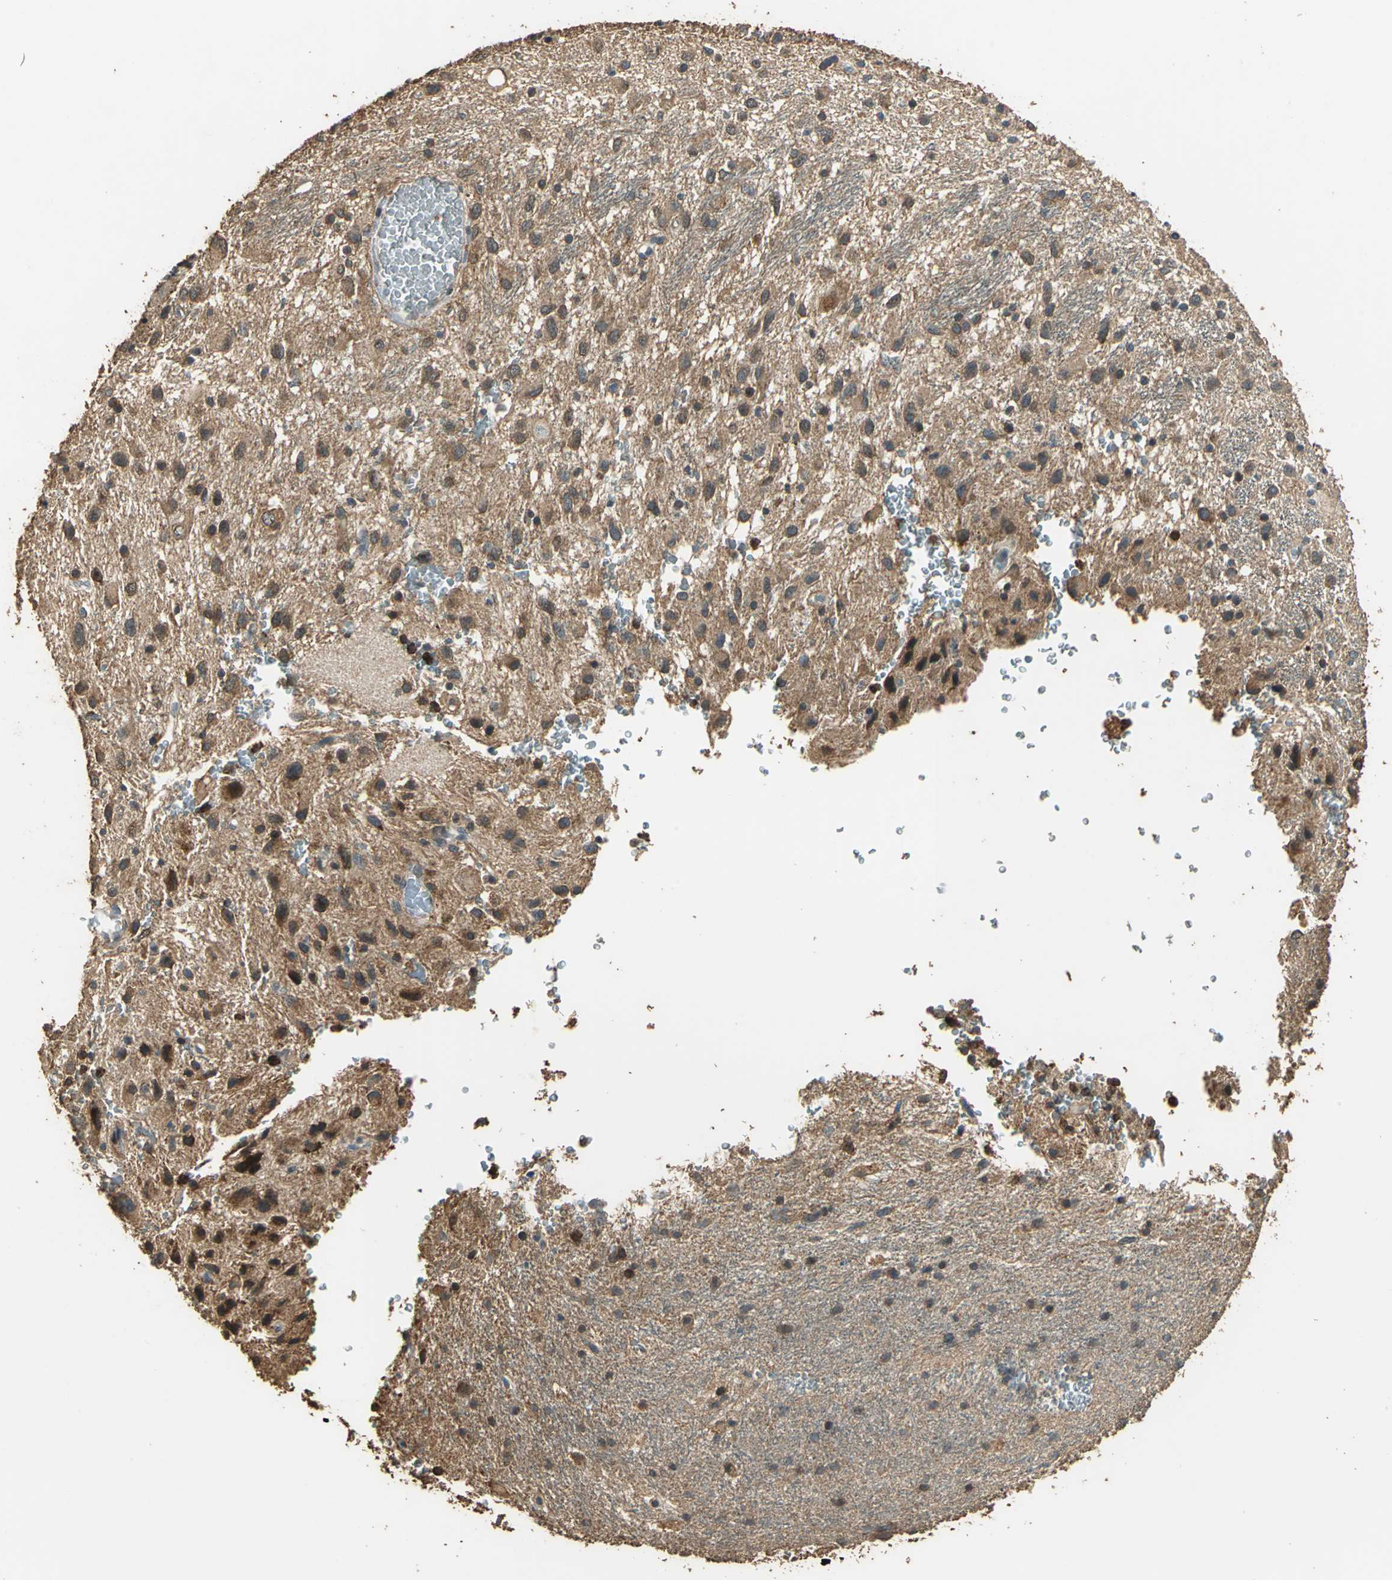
{"staining": {"intensity": "moderate", "quantity": ">75%", "location": "cytoplasmic/membranous"}, "tissue": "glioma", "cell_type": "Tumor cells", "image_type": "cancer", "snomed": [{"axis": "morphology", "description": "Glioma, malignant, Low grade"}, {"axis": "topography", "description": "Brain"}], "caption": "Malignant low-grade glioma stained for a protein (brown) reveals moderate cytoplasmic/membranous positive positivity in about >75% of tumor cells.", "gene": "TMPRSS4", "patient": {"sex": "male", "age": 77}}